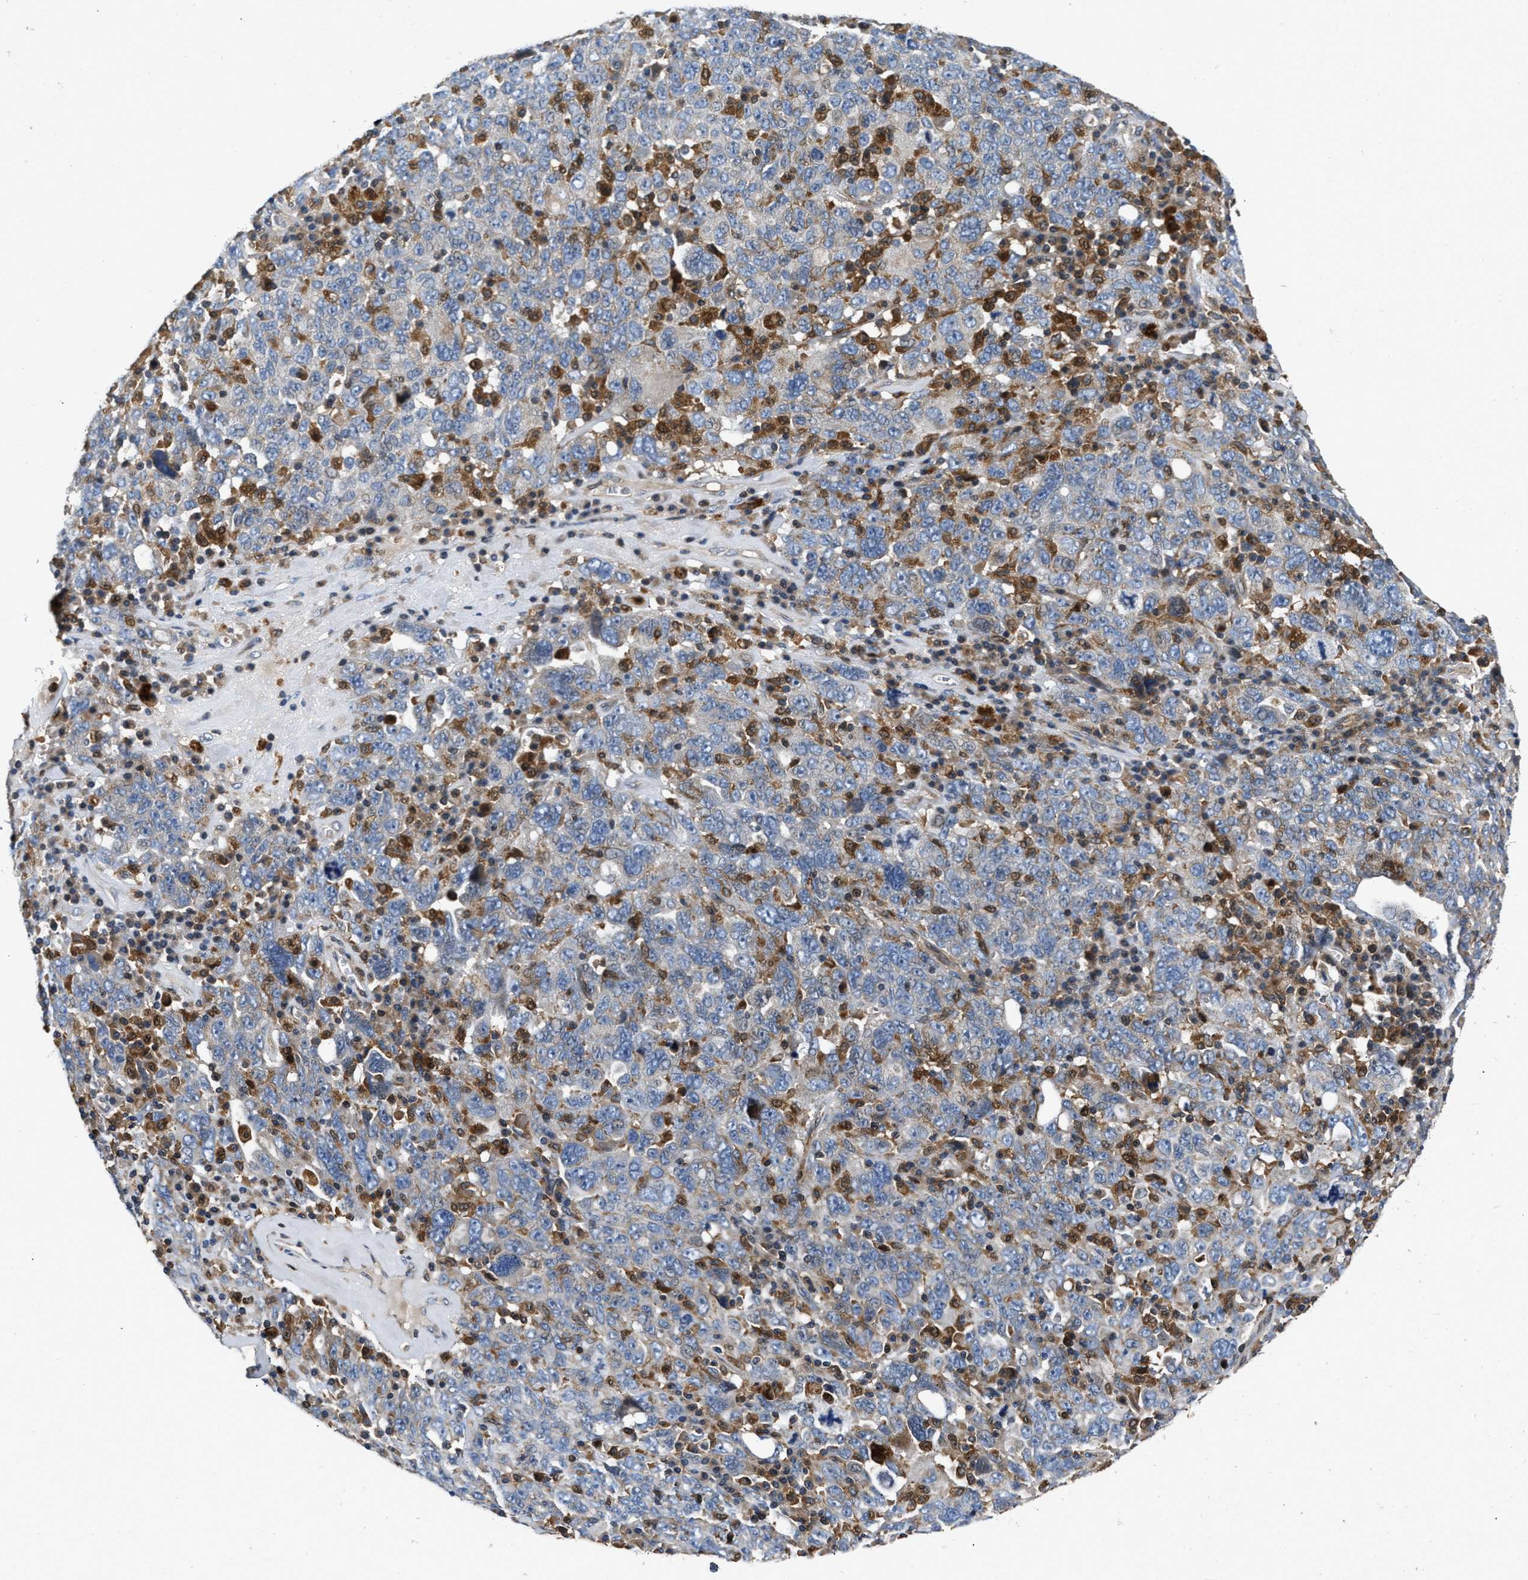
{"staining": {"intensity": "negative", "quantity": "none", "location": "none"}, "tissue": "ovarian cancer", "cell_type": "Tumor cells", "image_type": "cancer", "snomed": [{"axis": "morphology", "description": "Carcinoma, endometroid"}, {"axis": "topography", "description": "Ovary"}], "caption": "The immunohistochemistry (IHC) image has no significant positivity in tumor cells of ovarian endometroid carcinoma tissue.", "gene": "OSTF1", "patient": {"sex": "female", "age": 62}}